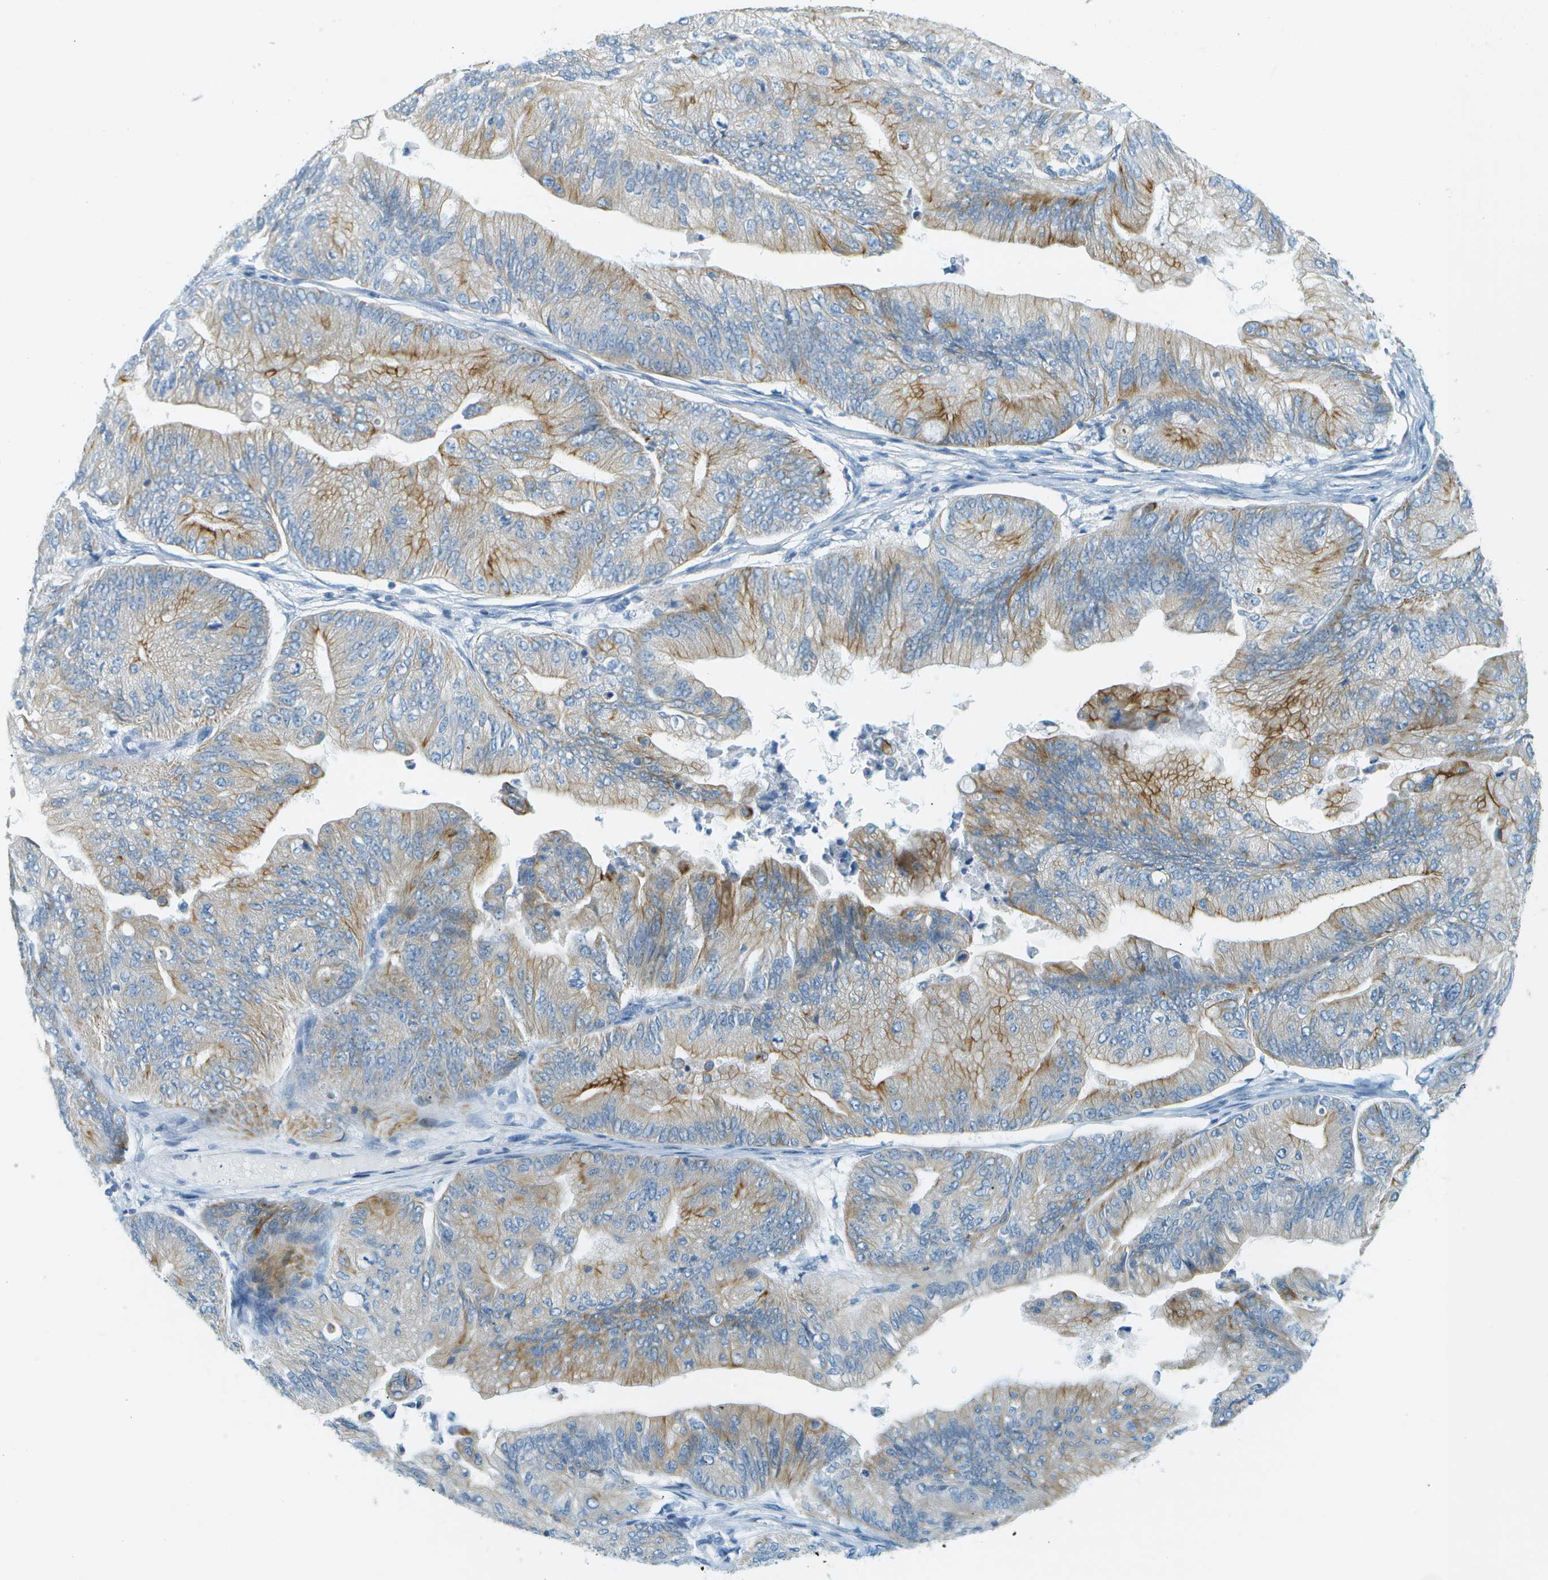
{"staining": {"intensity": "moderate", "quantity": "25%-75%", "location": "cytoplasmic/membranous"}, "tissue": "ovarian cancer", "cell_type": "Tumor cells", "image_type": "cancer", "snomed": [{"axis": "morphology", "description": "Cystadenocarcinoma, mucinous, NOS"}, {"axis": "topography", "description": "Ovary"}], "caption": "Ovarian cancer stained with DAB (3,3'-diaminobenzidine) IHC reveals medium levels of moderate cytoplasmic/membranous positivity in approximately 25%-75% of tumor cells. Nuclei are stained in blue.", "gene": "SMYD5", "patient": {"sex": "female", "age": 61}}